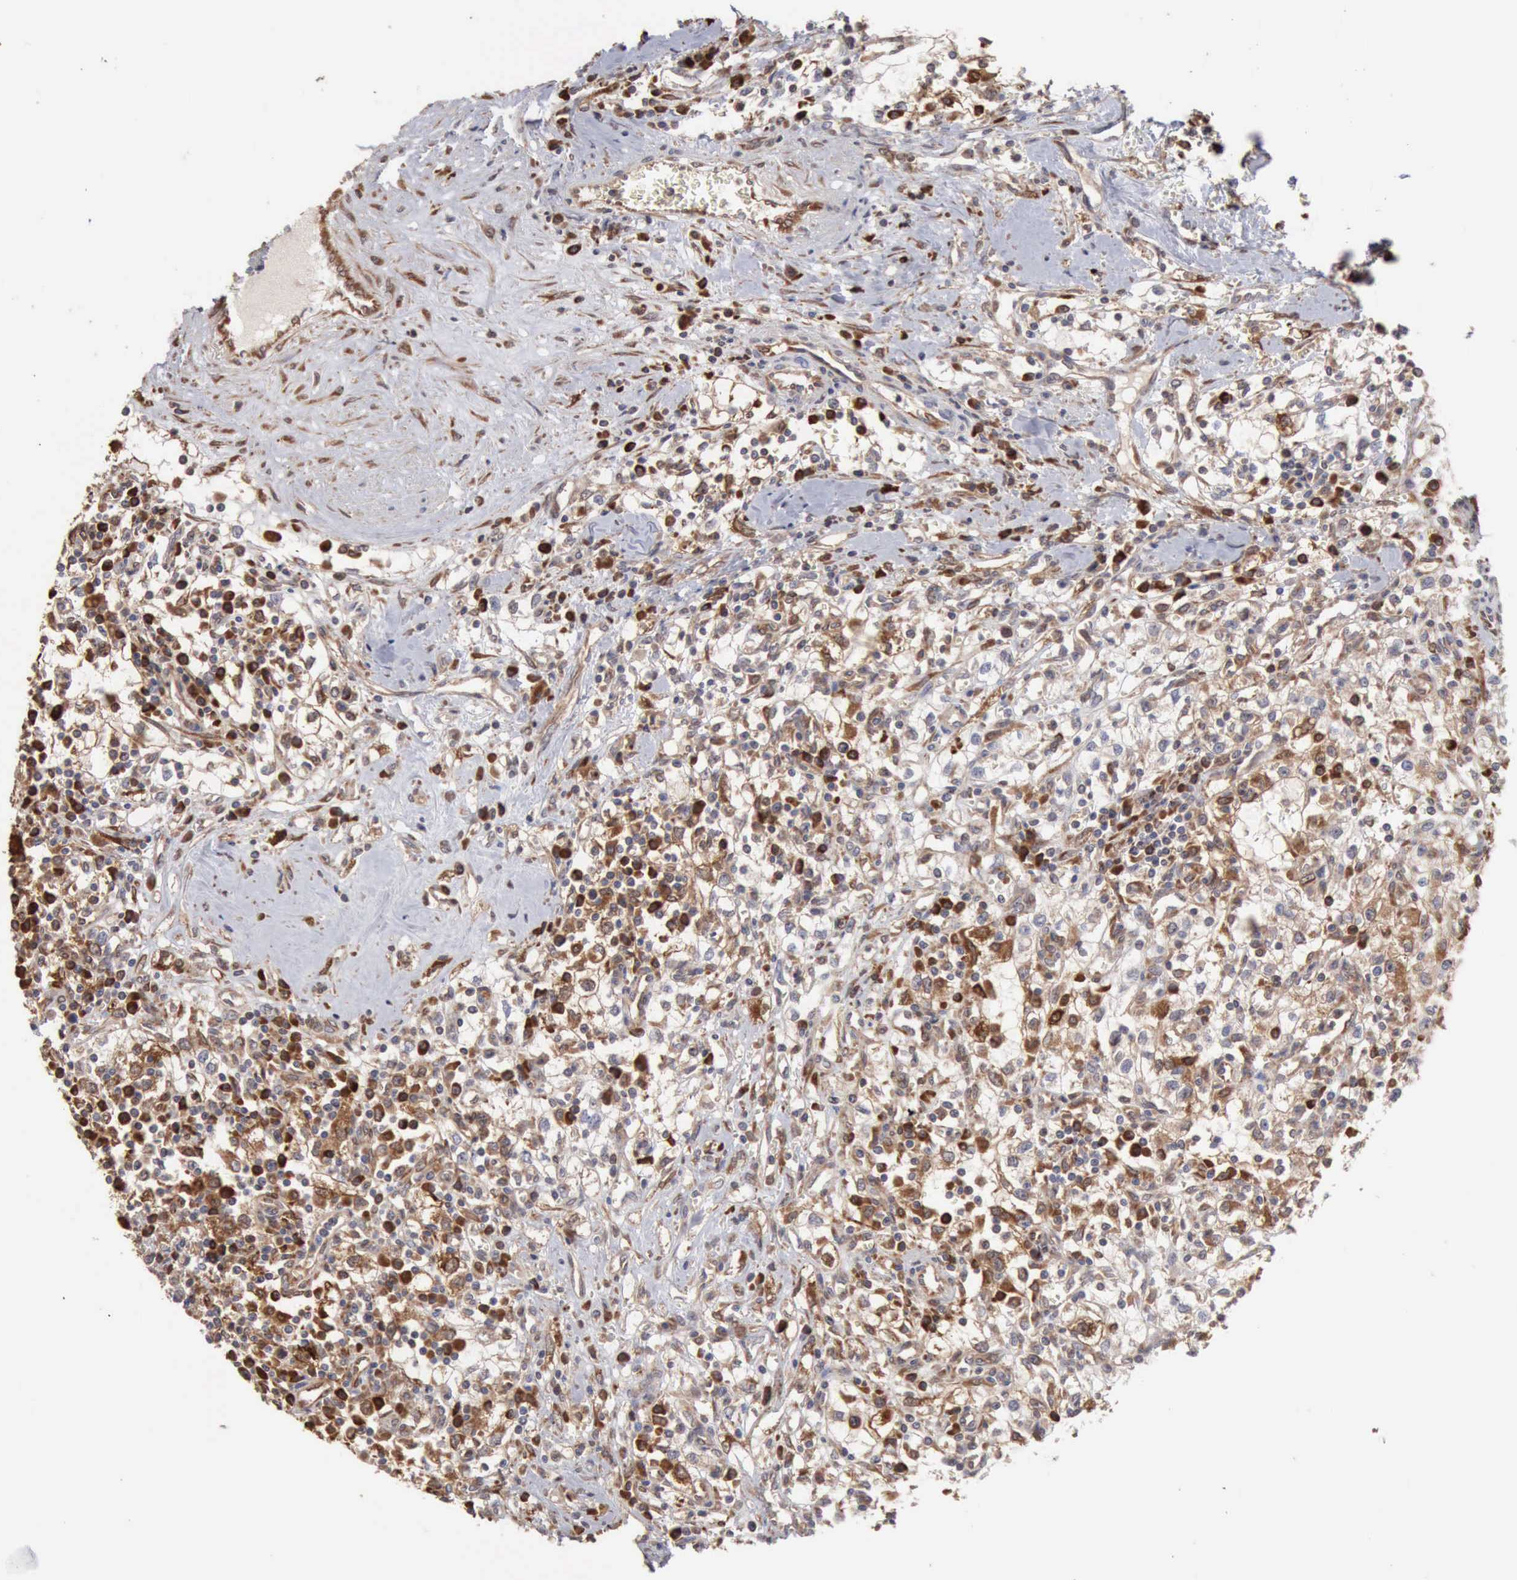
{"staining": {"intensity": "strong", "quantity": ">75%", "location": "cytoplasmic/membranous"}, "tissue": "renal cancer", "cell_type": "Tumor cells", "image_type": "cancer", "snomed": [{"axis": "morphology", "description": "Adenocarcinoma, NOS"}, {"axis": "topography", "description": "Kidney"}], "caption": "High-magnification brightfield microscopy of renal adenocarcinoma stained with DAB (brown) and counterstained with hematoxylin (blue). tumor cells exhibit strong cytoplasmic/membranous staining is present in approximately>75% of cells.", "gene": "APOL2", "patient": {"sex": "male", "age": 82}}